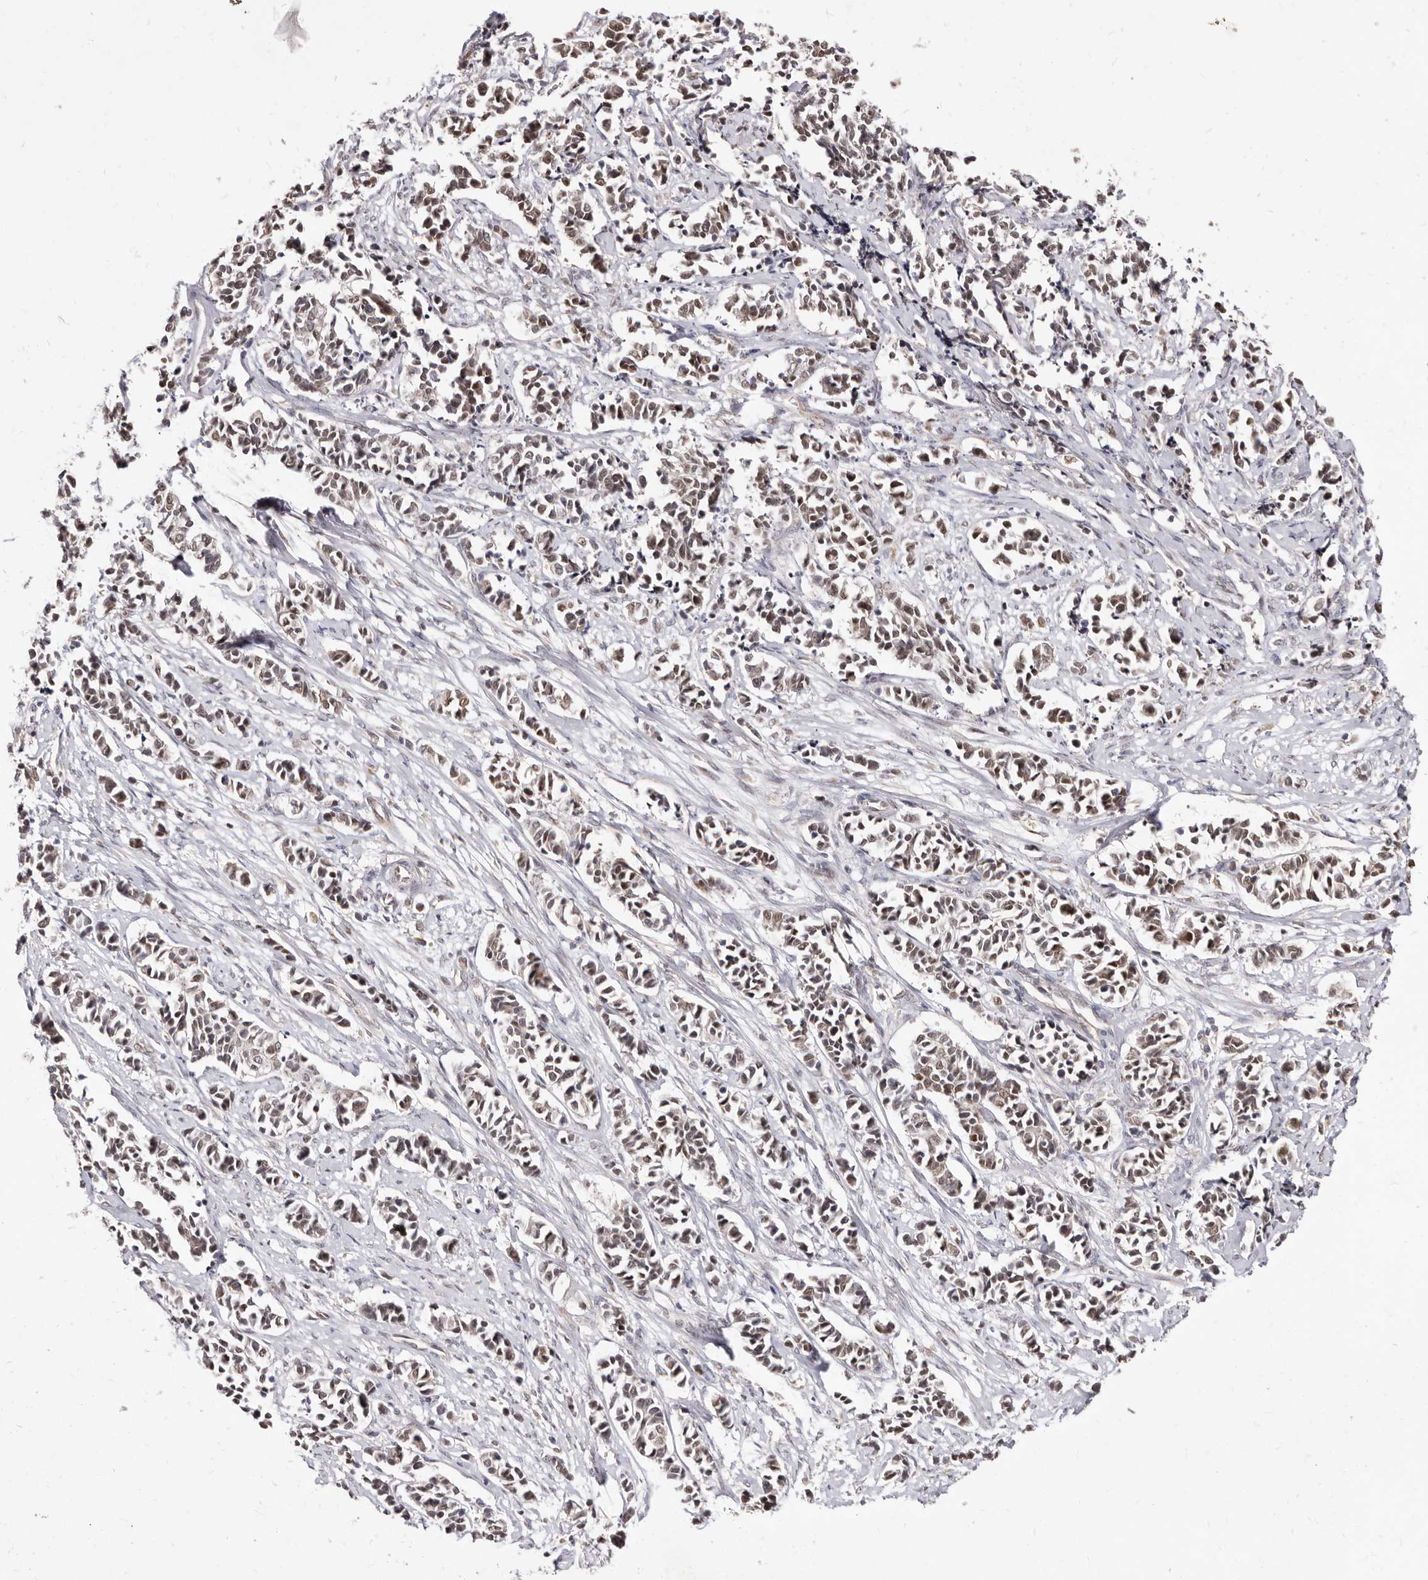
{"staining": {"intensity": "moderate", "quantity": "25%-75%", "location": "nuclear"}, "tissue": "cervical cancer", "cell_type": "Tumor cells", "image_type": "cancer", "snomed": [{"axis": "morphology", "description": "Normal tissue, NOS"}, {"axis": "morphology", "description": "Squamous cell carcinoma, NOS"}, {"axis": "topography", "description": "Cervix"}], "caption": "This is a histology image of immunohistochemistry (IHC) staining of cervical squamous cell carcinoma, which shows moderate positivity in the nuclear of tumor cells.", "gene": "LCORL", "patient": {"sex": "female", "age": 35}}